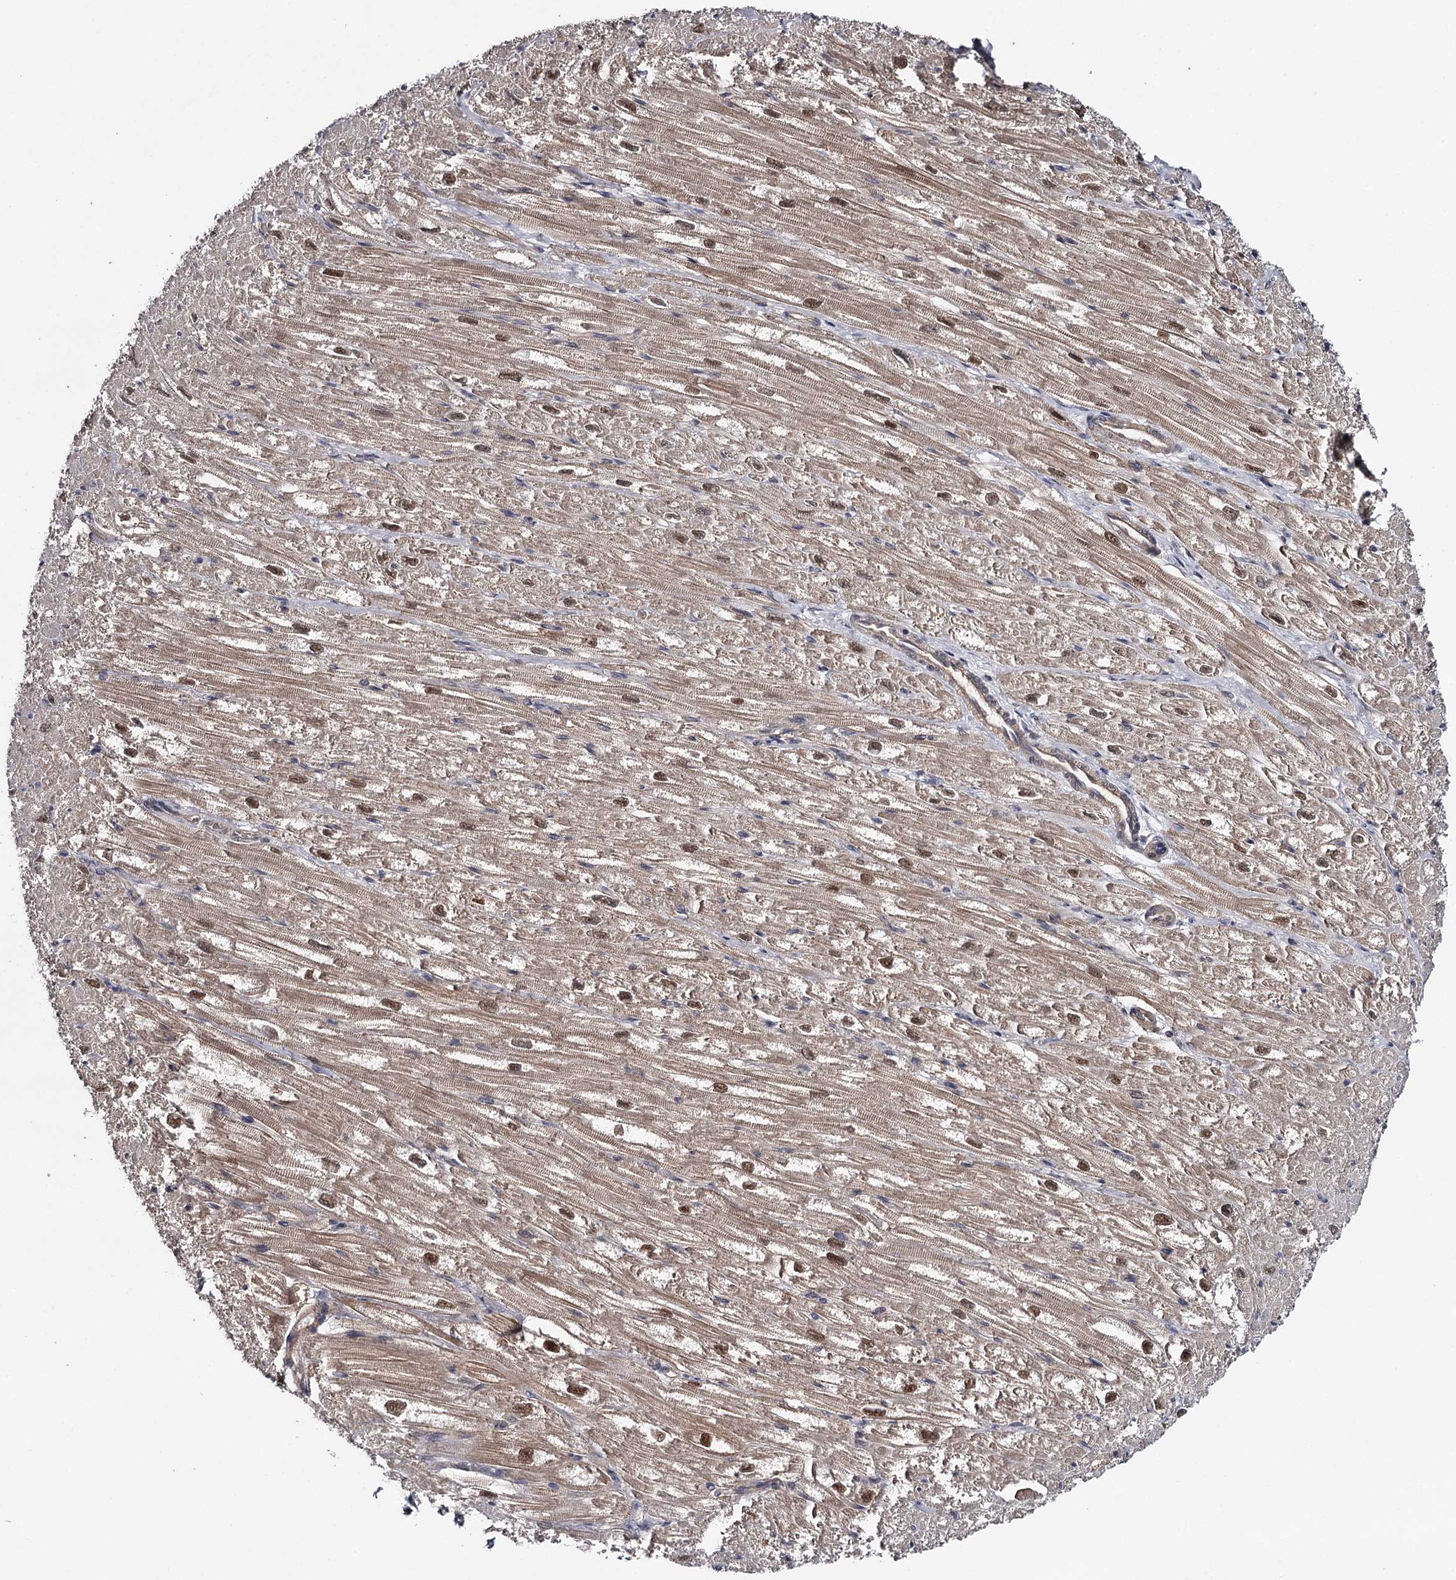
{"staining": {"intensity": "moderate", "quantity": "25%-75%", "location": "cytoplasmic/membranous,nuclear"}, "tissue": "heart muscle", "cell_type": "Cardiomyocytes", "image_type": "normal", "snomed": [{"axis": "morphology", "description": "Normal tissue, NOS"}, {"axis": "topography", "description": "Heart"}], "caption": "Immunohistochemical staining of benign human heart muscle displays medium levels of moderate cytoplasmic/membranous,nuclear staining in about 25%-75% of cardiomyocytes. The protein is stained brown, and the nuclei are stained in blue (DAB IHC with brightfield microscopy, high magnification).", "gene": "GTSF1", "patient": {"sex": "male", "age": 50}}